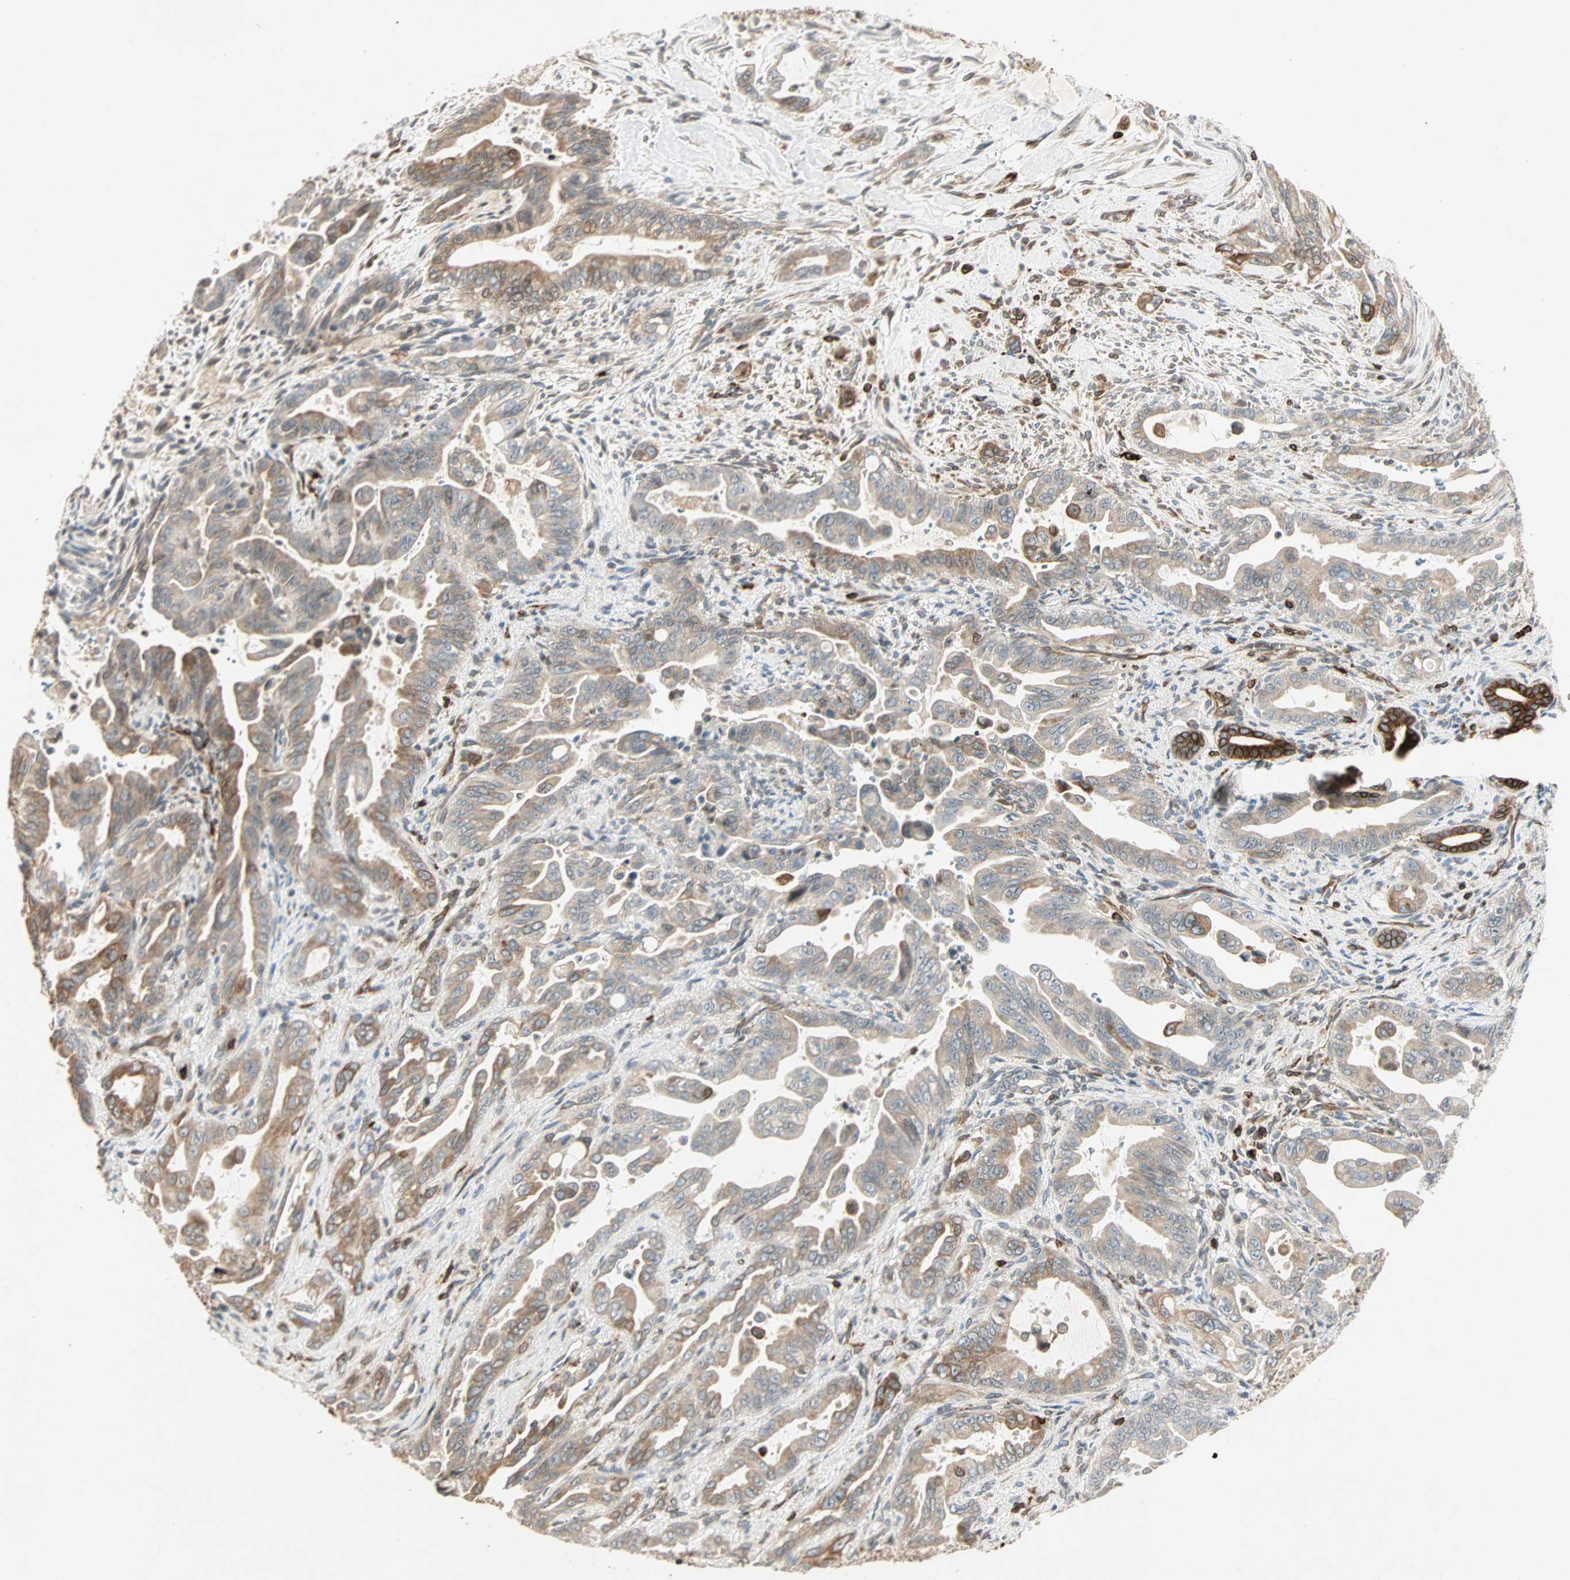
{"staining": {"intensity": "moderate", "quantity": ">75%", "location": "cytoplasmic/membranous"}, "tissue": "pancreatic cancer", "cell_type": "Tumor cells", "image_type": "cancer", "snomed": [{"axis": "morphology", "description": "Adenocarcinoma, NOS"}, {"axis": "topography", "description": "Pancreas"}], "caption": "Moderate cytoplasmic/membranous expression is present in approximately >75% of tumor cells in pancreatic adenocarcinoma.", "gene": "TAPBP", "patient": {"sex": "male", "age": 70}}